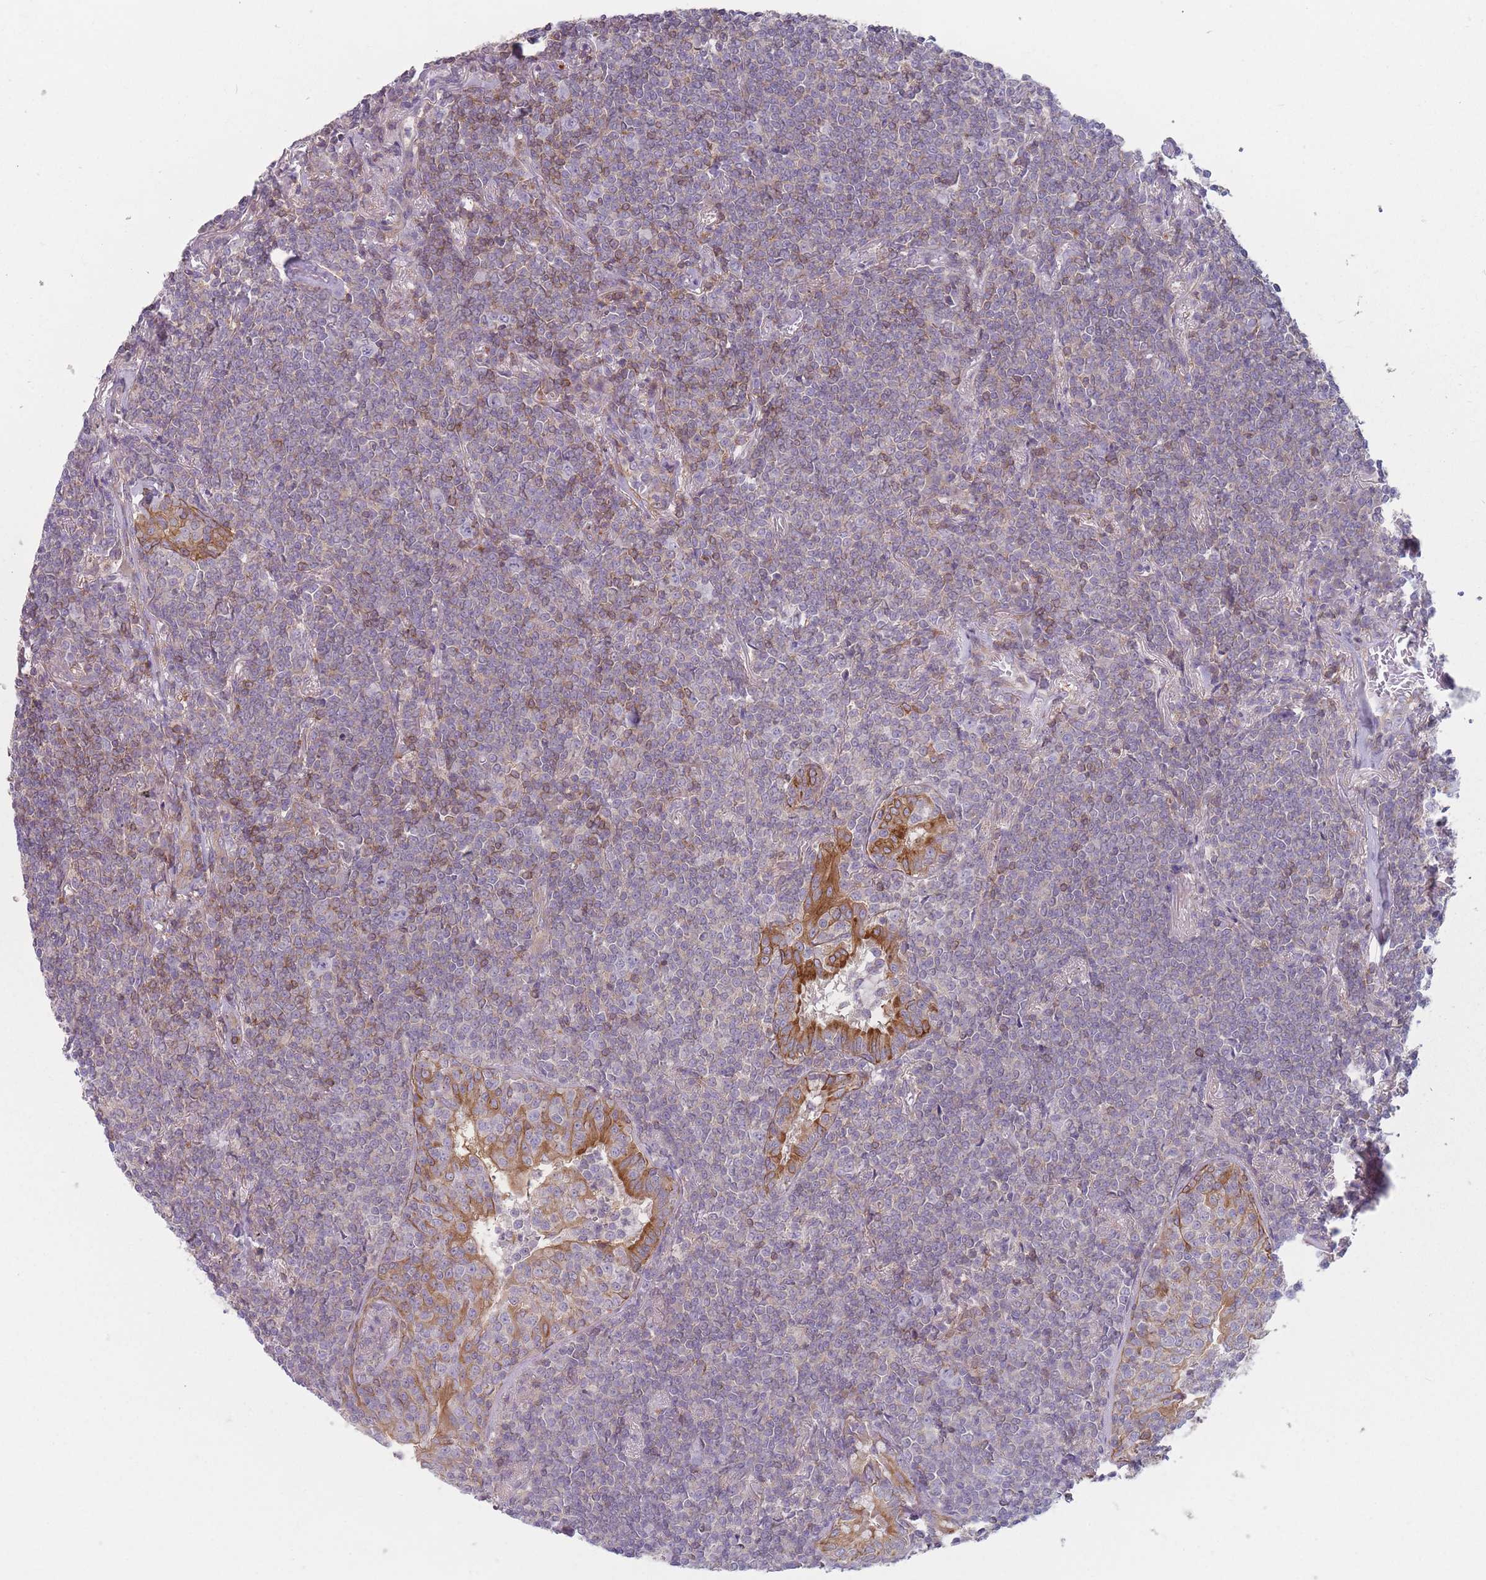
{"staining": {"intensity": "weak", "quantity": "<25%", "location": "cytoplasmic/membranous"}, "tissue": "lymphoma", "cell_type": "Tumor cells", "image_type": "cancer", "snomed": [{"axis": "morphology", "description": "Malignant lymphoma, non-Hodgkin's type, Low grade"}, {"axis": "topography", "description": "Lung"}], "caption": "DAB immunohistochemical staining of lymphoma exhibits no significant expression in tumor cells. Nuclei are stained in blue.", "gene": "HSBP1L1", "patient": {"sex": "female", "age": 71}}